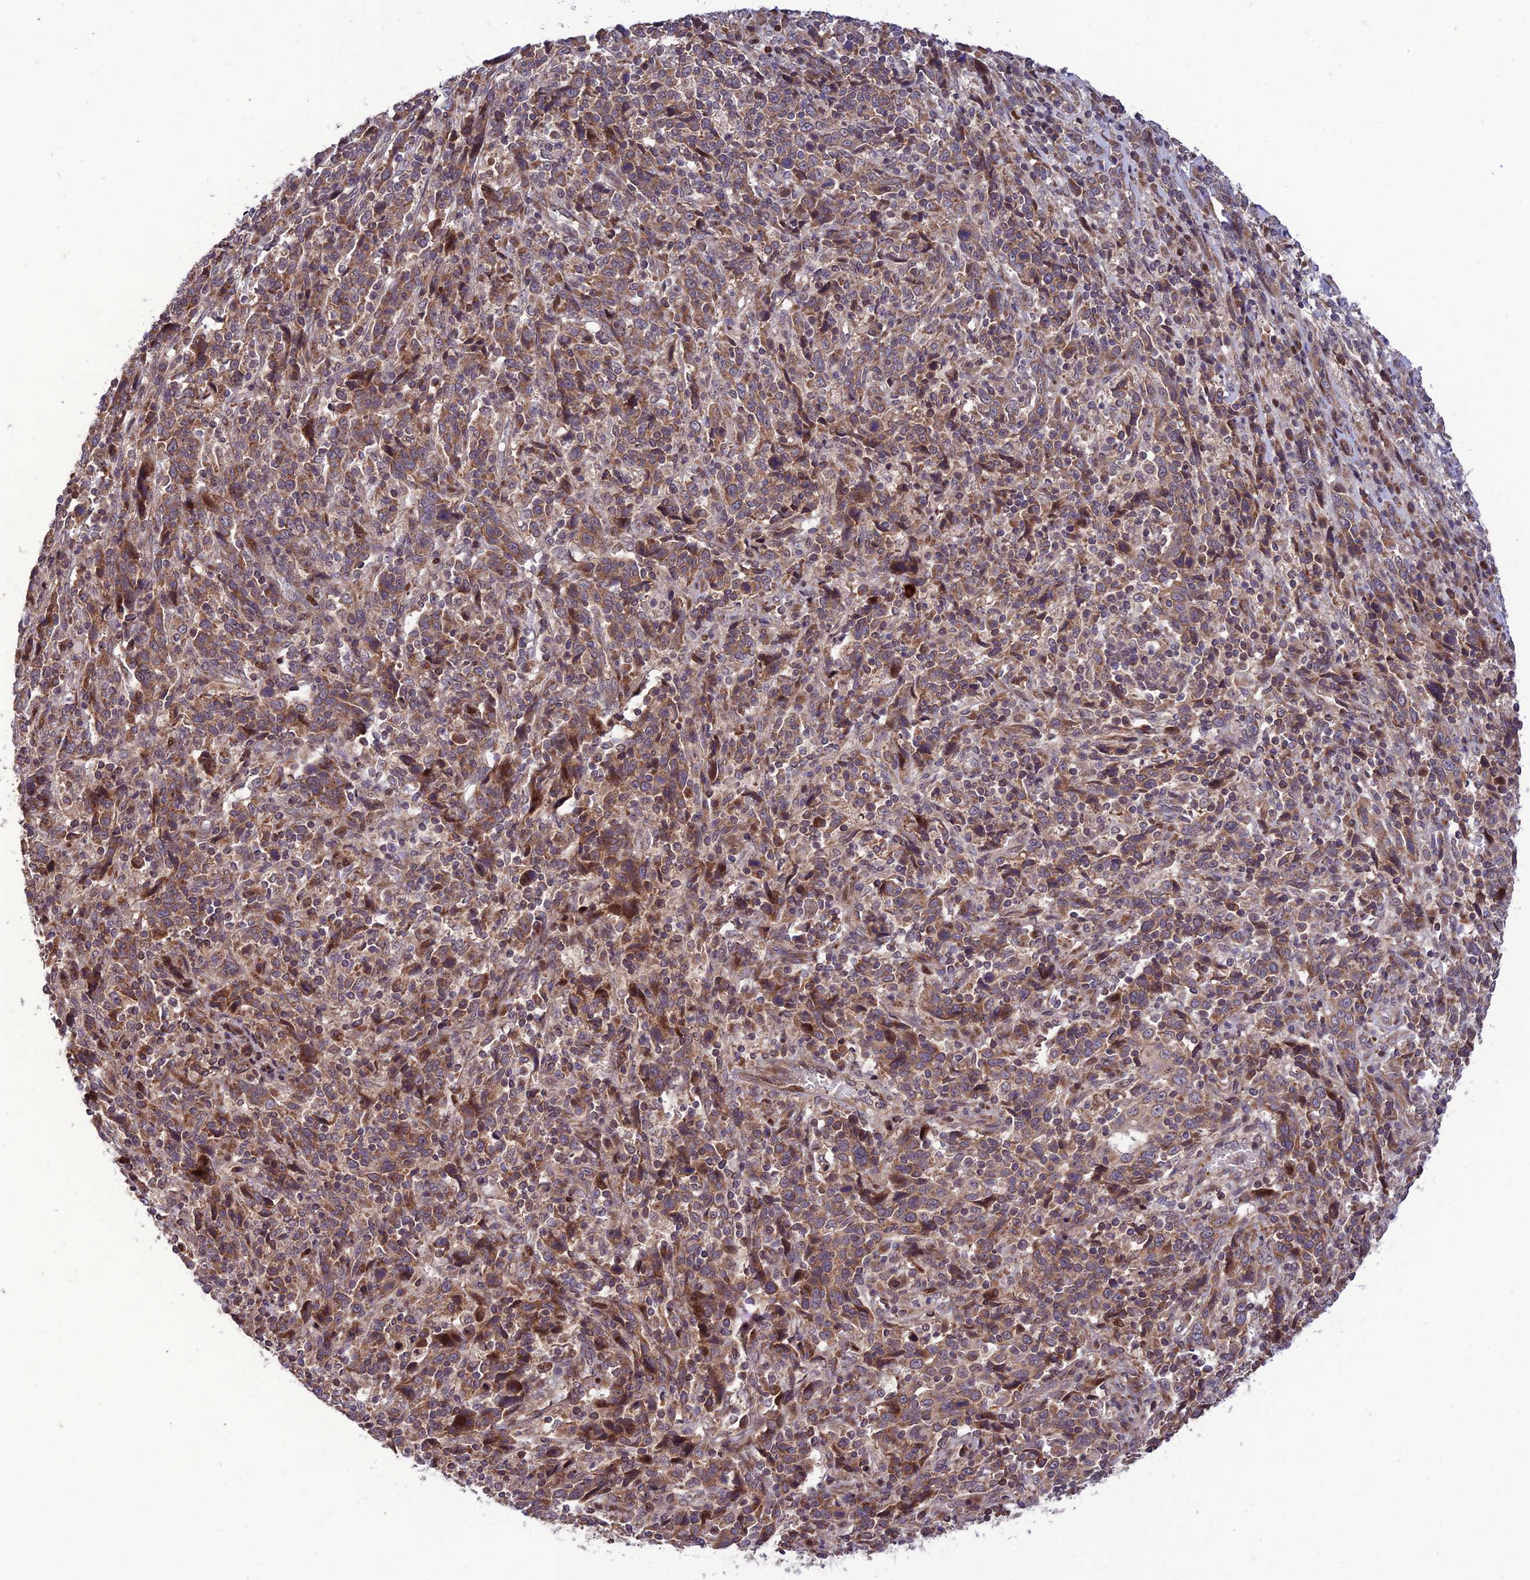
{"staining": {"intensity": "moderate", "quantity": ">75%", "location": "cytoplasmic/membranous"}, "tissue": "cervical cancer", "cell_type": "Tumor cells", "image_type": "cancer", "snomed": [{"axis": "morphology", "description": "Squamous cell carcinoma, NOS"}, {"axis": "topography", "description": "Cervix"}], "caption": "Immunohistochemical staining of human cervical squamous cell carcinoma exhibits medium levels of moderate cytoplasmic/membranous protein positivity in about >75% of tumor cells.", "gene": "PLEKHG2", "patient": {"sex": "female", "age": 46}}